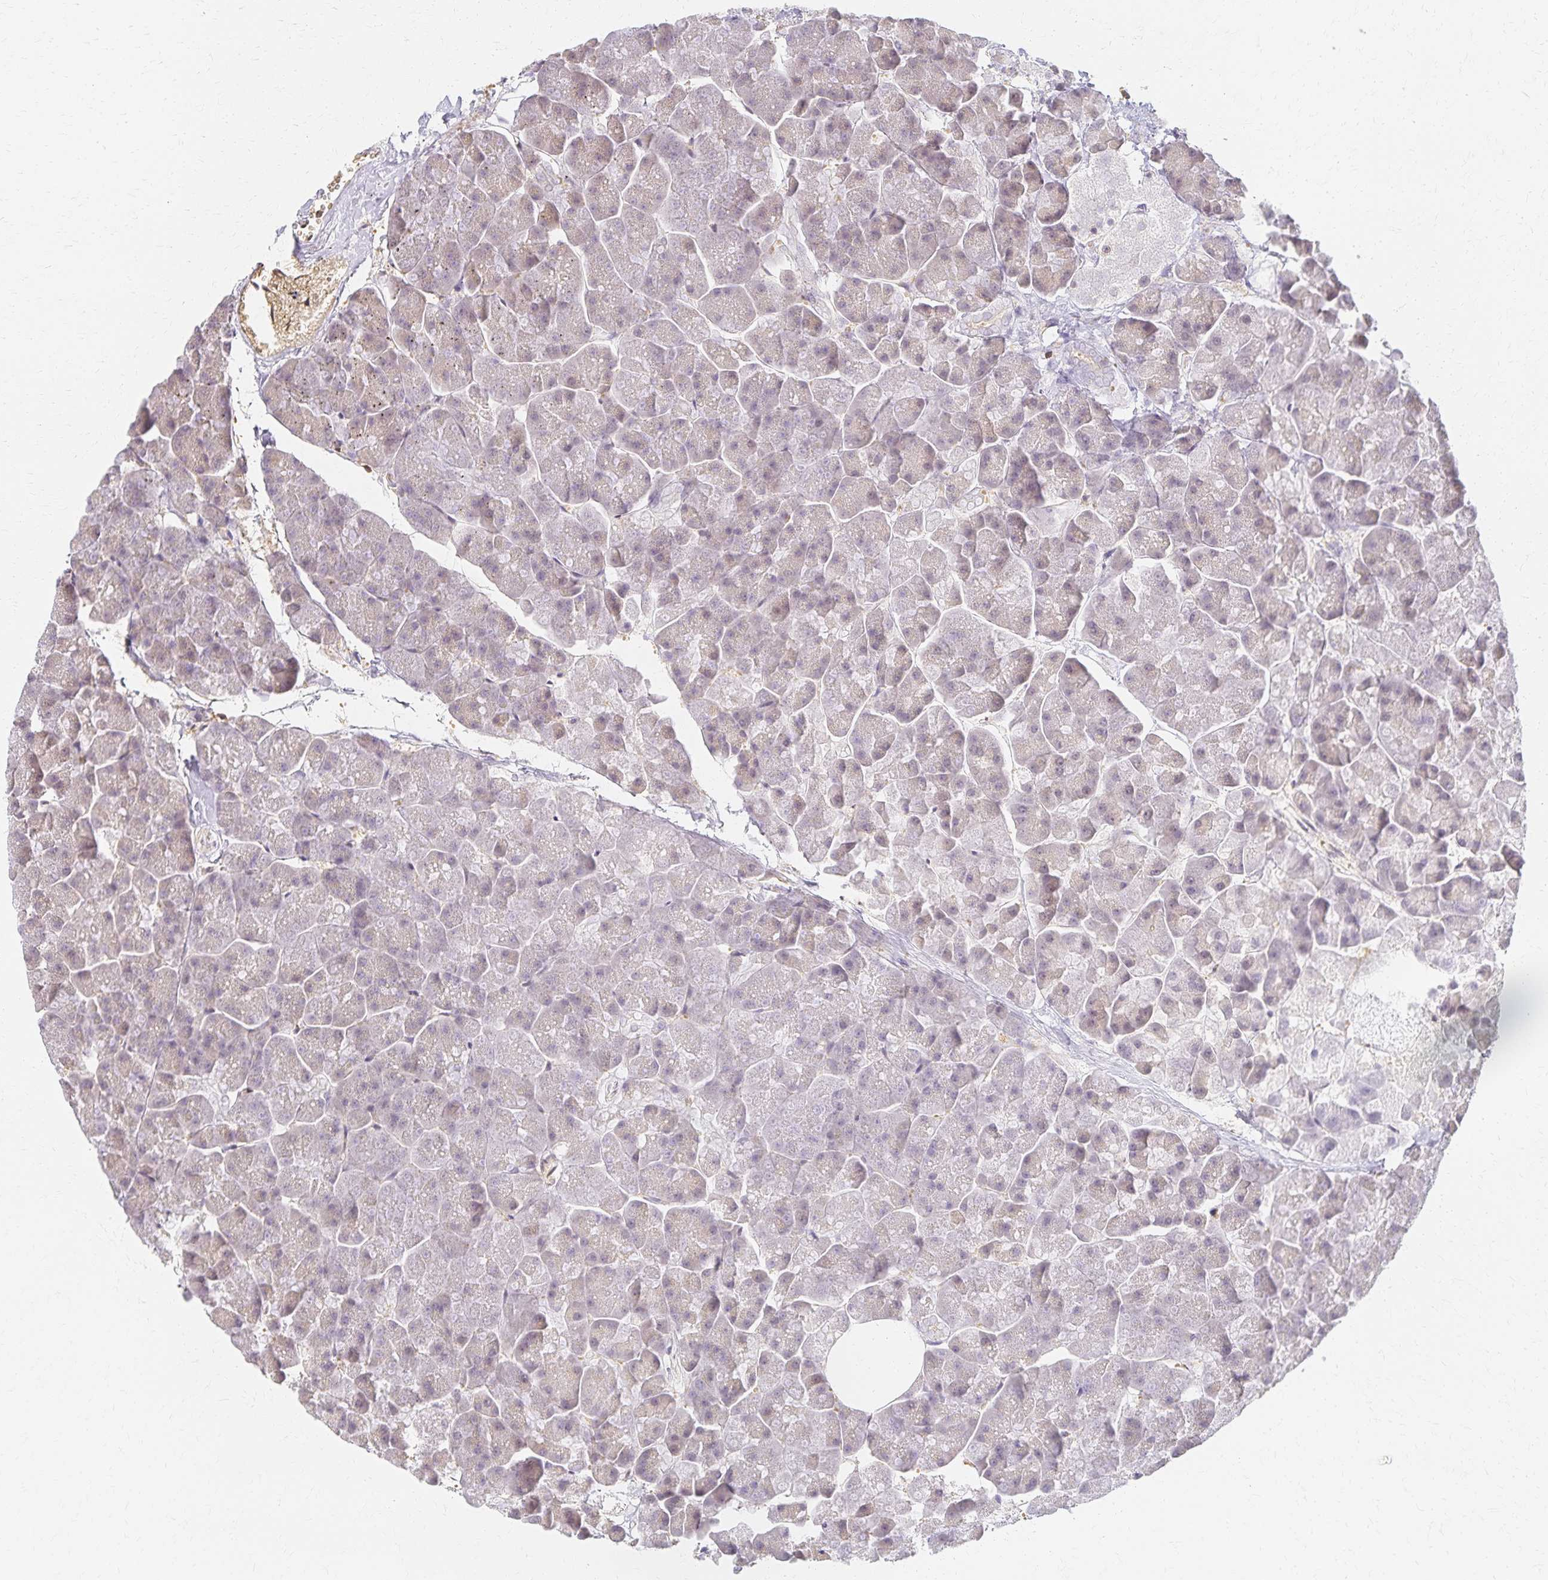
{"staining": {"intensity": "weak", "quantity": "<25%", "location": "cytoplasmic/membranous"}, "tissue": "pancreas", "cell_type": "Exocrine glandular cells", "image_type": "normal", "snomed": [{"axis": "morphology", "description": "Normal tissue, NOS"}, {"axis": "topography", "description": "Pancreas"}, {"axis": "topography", "description": "Peripheral nerve tissue"}], "caption": "A micrograph of human pancreas is negative for staining in exocrine glandular cells.", "gene": "AZGP1", "patient": {"sex": "male", "age": 54}}